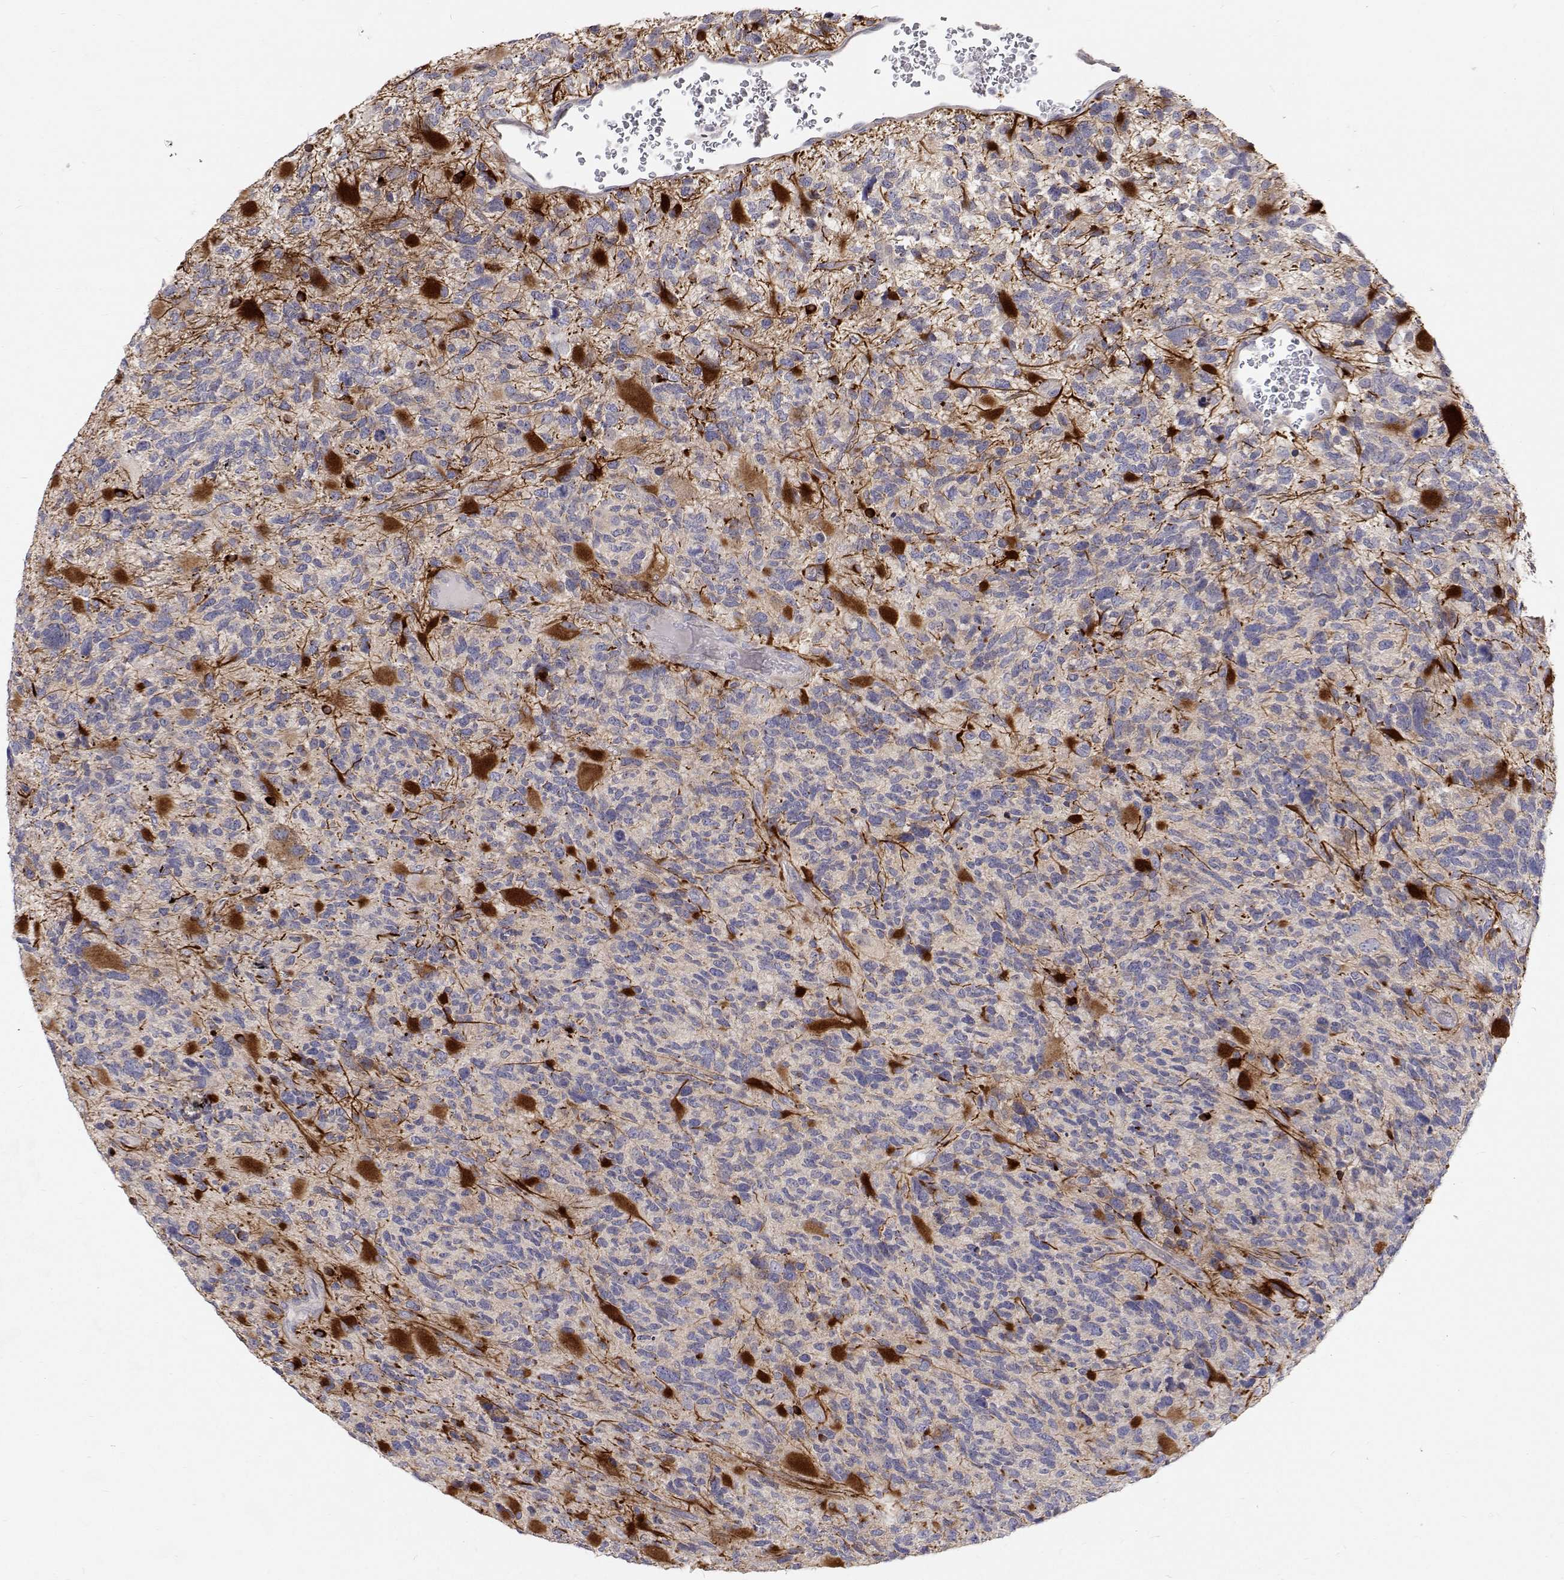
{"staining": {"intensity": "negative", "quantity": "none", "location": "none"}, "tissue": "glioma", "cell_type": "Tumor cells", "image_type": "cancer", "snomed": [{"axis": "morphology", "description": "Glioma, malignant, High grade"}, {"axis": "topography", "description": "Brain"}], "caption": "Immunohistochemistry (IHC) photomicrograph of human malignant glioma (high-grade) stained for a protein (brown), which demonstrates no staining in tumor cells. (DAB immunohistochemistry visualized using brightfield microscopy, high magnification).", "gene": "MYPN", "patient": {"sex": "female", "age": 71}}